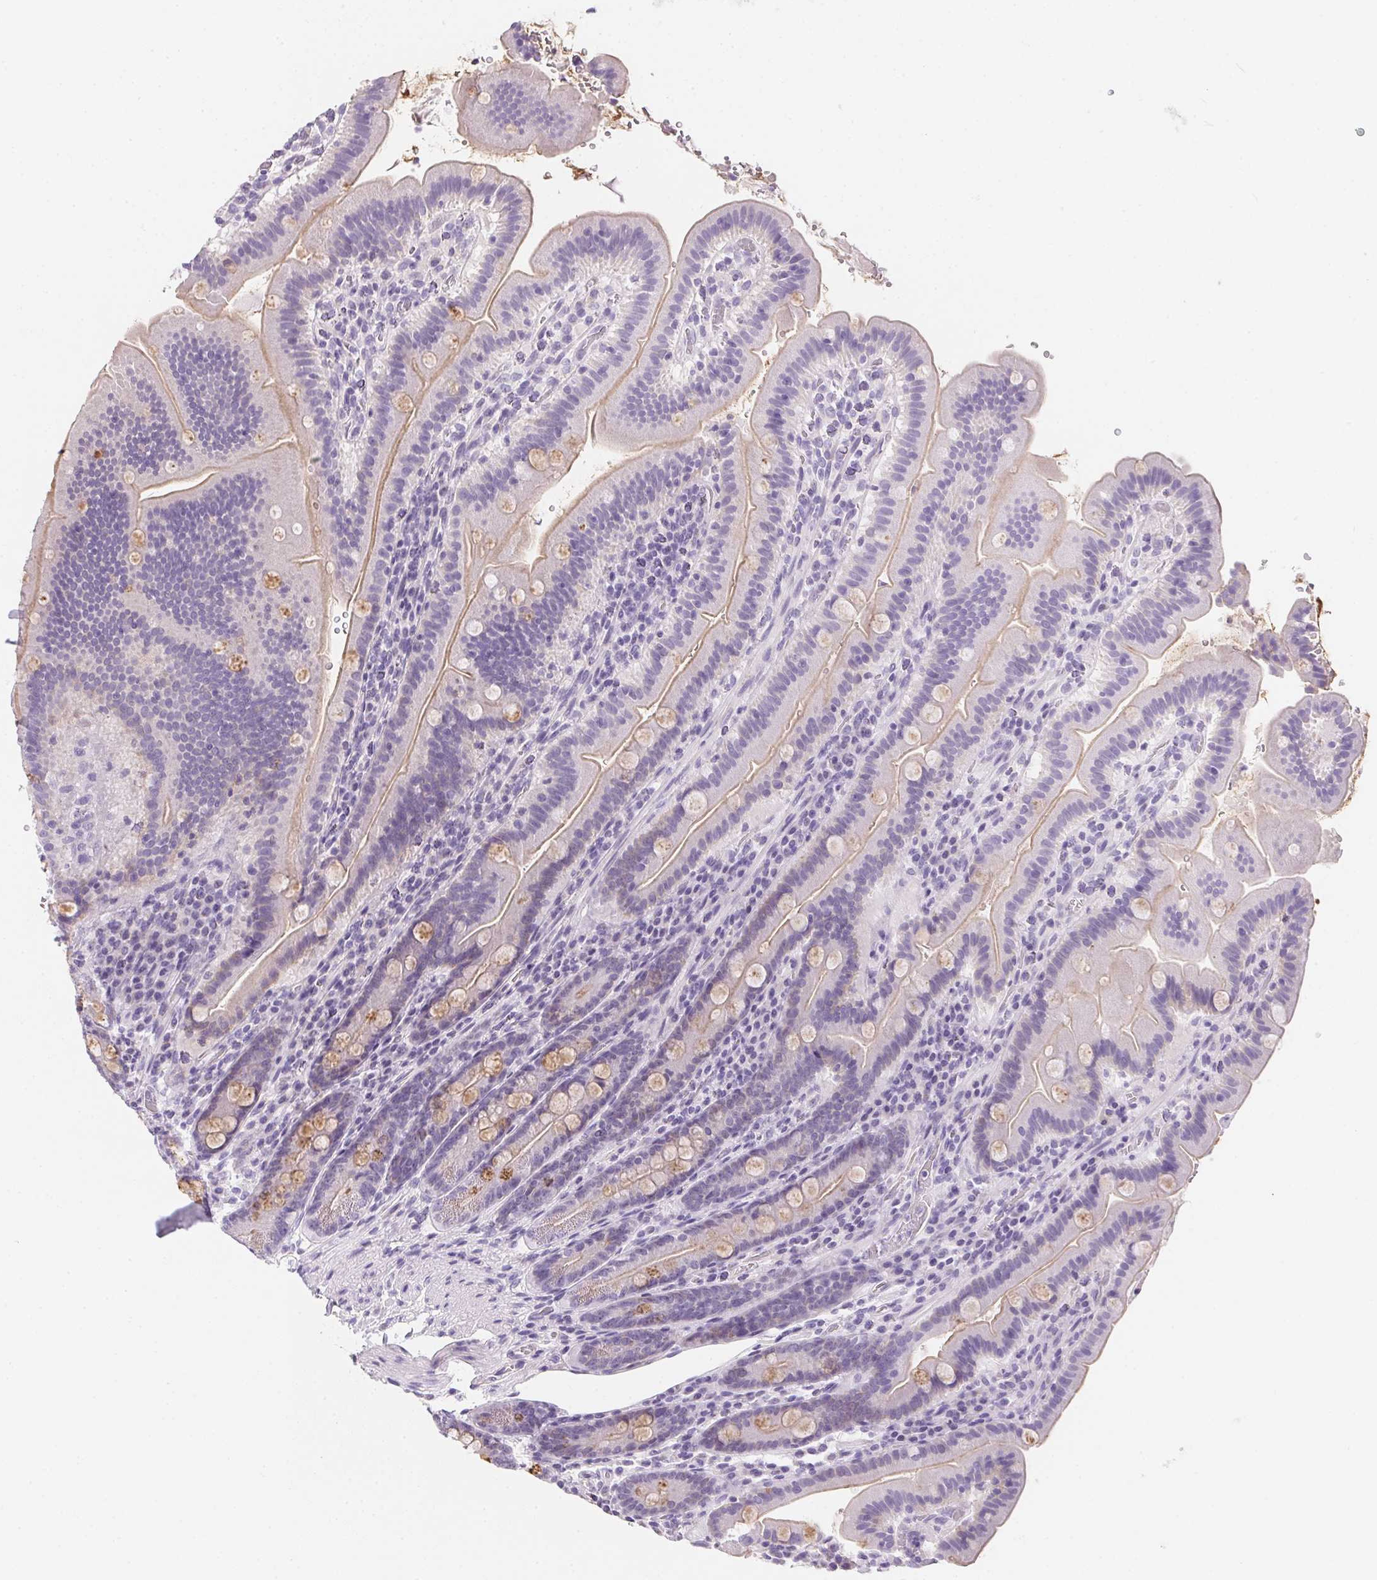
{"staining": {"intensity": "weak", "quantity": "25%-75%", "location": "cytoplasmic/membranous"}, "tissue": "small intestine", "cell_type": "Glandular cells", "image_type": "normal", "snomed": [{"axis": "morphology", "description": "Normal tissue, NOS"}, {"axis": "topography", "description": "Small intestine"}], "caption": "High-magnification brightfield microscopy of unremarkable small intestine stained with DAB (brown) and counterstained with hematoxylin (blue). glandular cells exhibit weak cytoplasmic/membranous expression is identified in about25%-75% of cells.", "gene": "AQP5", "patient": {"sex": "male", "age": 26}}